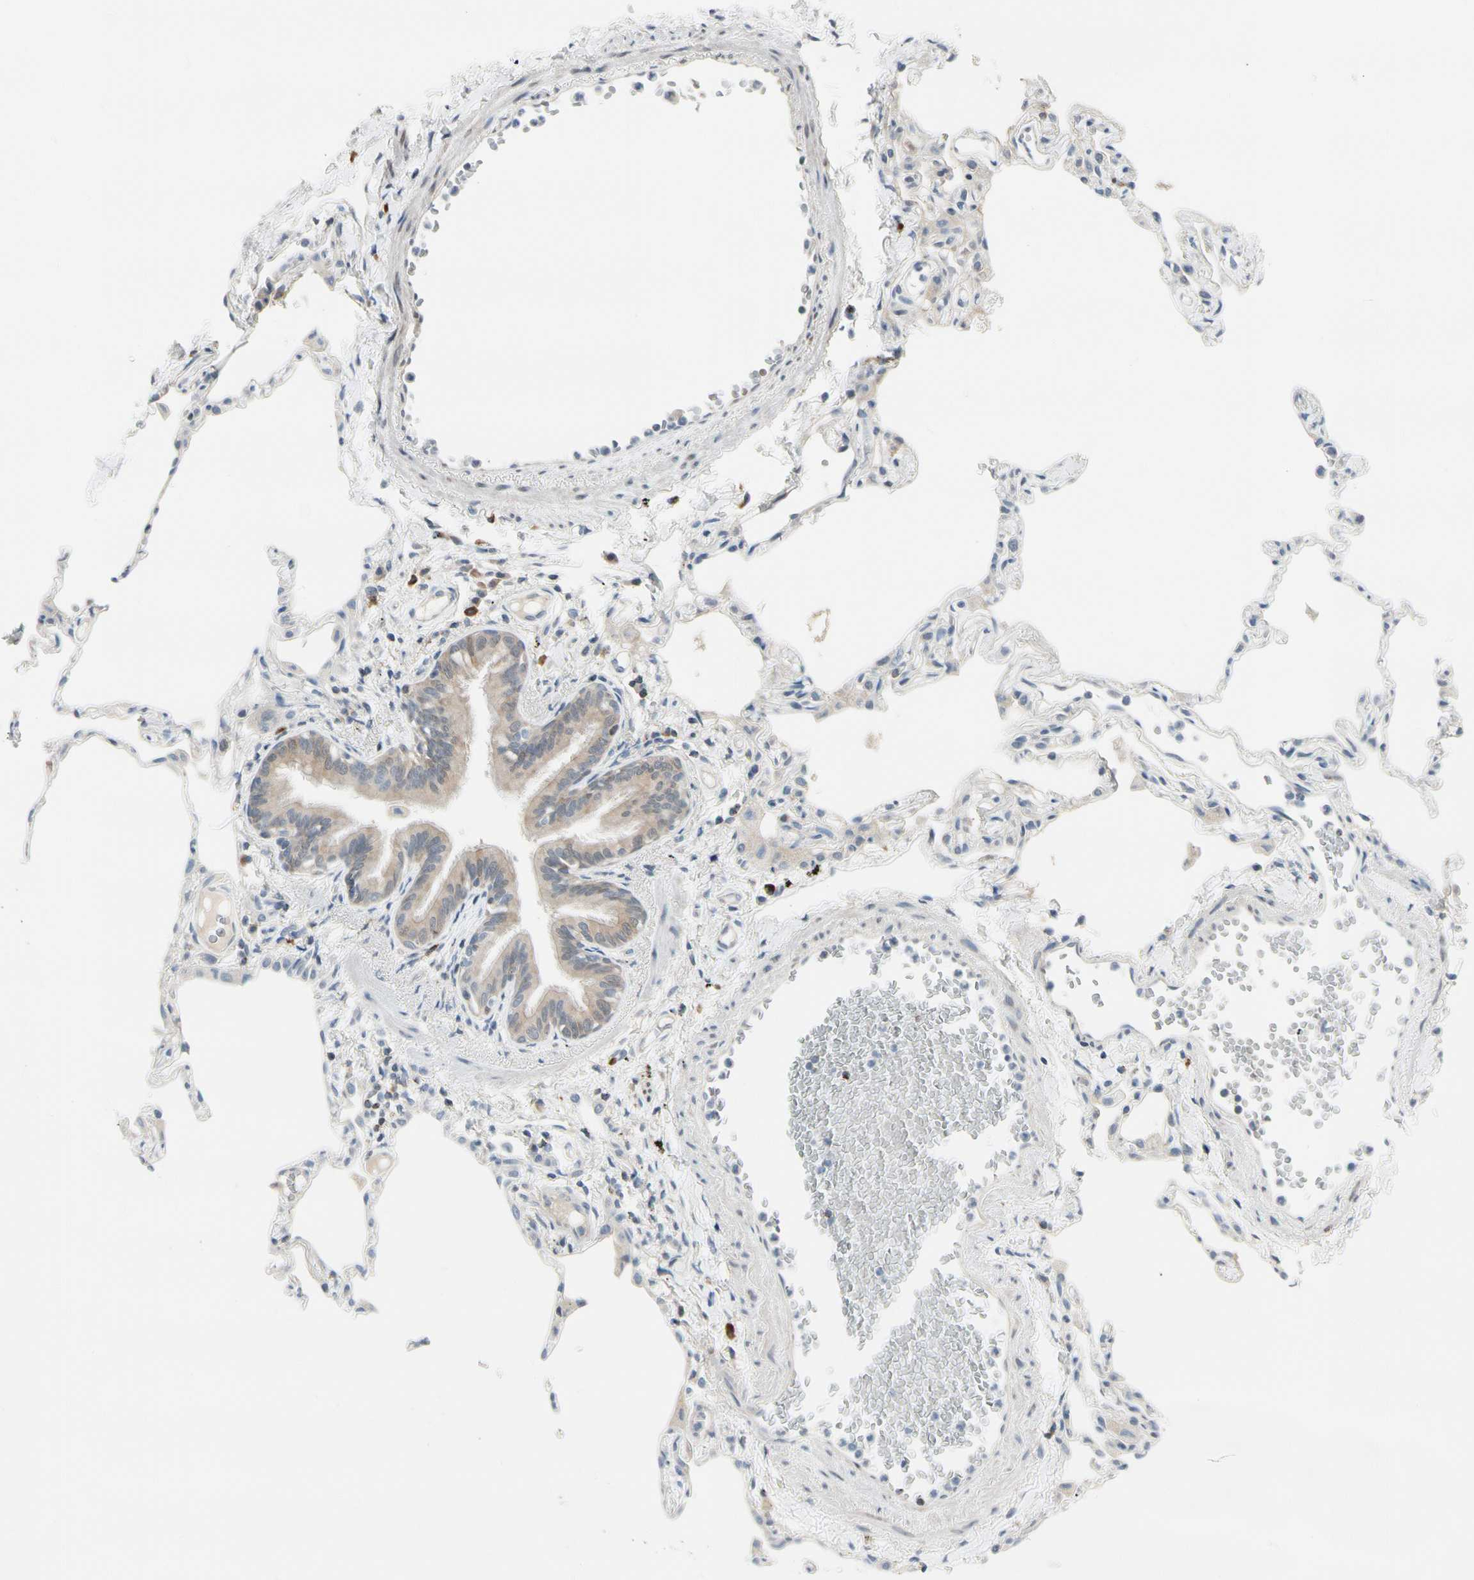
{"staining": {"intensity": "negative", "quantity": "none", "location": "none"}, "tissue": "lung", "cell_type": "Alveolar cells", "image_type": "normal", "snomed": [{"axis": "morphology", "description": "Normal tissue, NOS"}, {"axis": "topography", "description": "Lung"}], "caption": "IHC of unremarkable human lung shows no staining in alveolar cells. Brightfield microscopy of IHC stained with DAB (3,3'-diaminobenzidine) (brown) and hematoxylin (blue), captured at high magnification.", "gene": "EVC", "patient": {"sex": "female", "age": 49}}